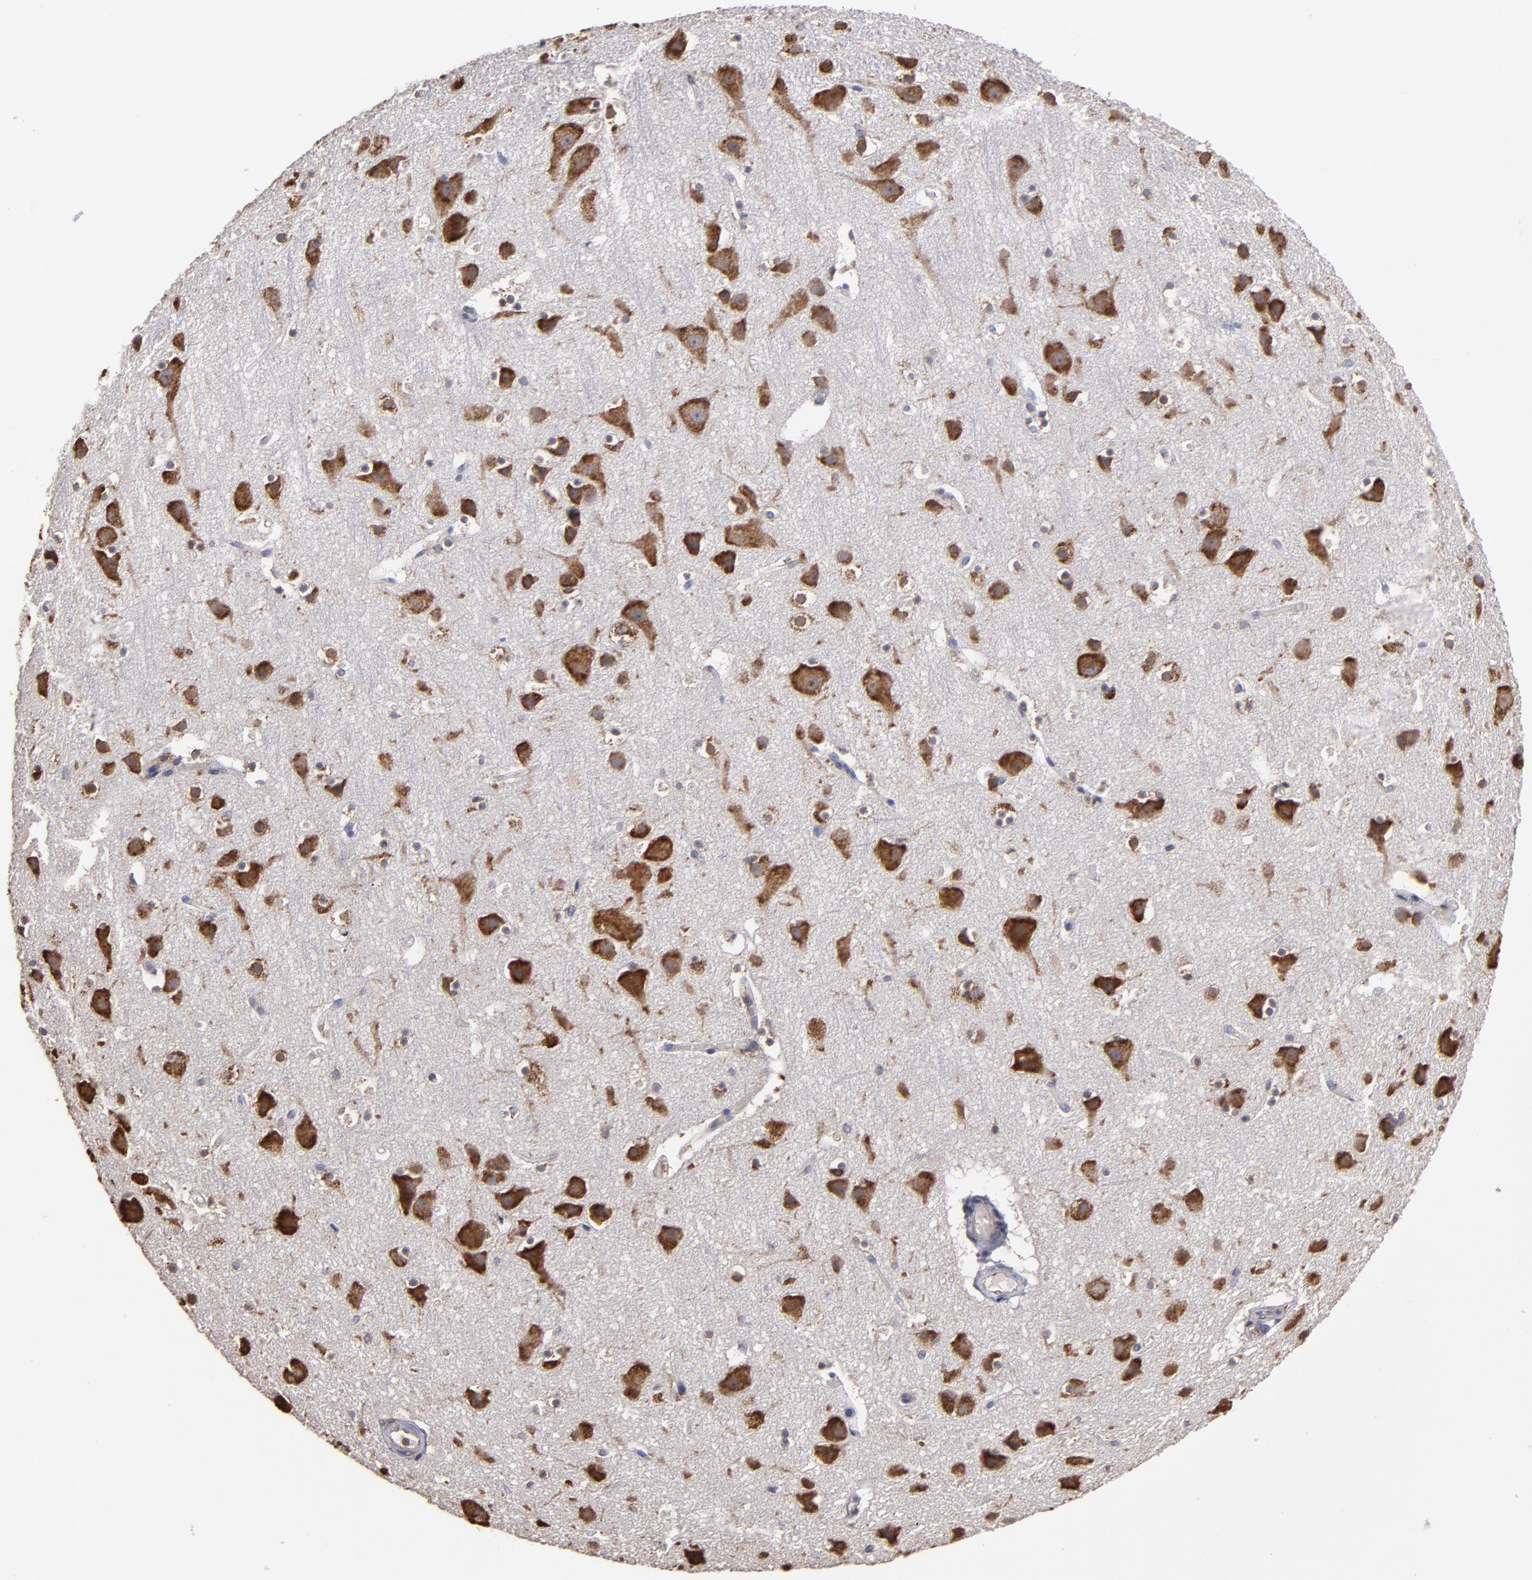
{"staining": {"intensity": "negative", "quantity": "none", "location": "none"}, "tissue": "cerebral cortex", "cell_type": "Endothelial cells", "image_type": "normal", "snomed": [{"axis": "morphology", "description": "Normal tissue, NOS"}, {"axis": "topography", "description": "Cerebral cortex"}], "caption": "This is an immunohistochemistry micrograph of unremarkable human cerebral cortex. There is no positivity in endothelial cells.", "gene": "SND1", "patient": {"sex": "male", "age": 45}}